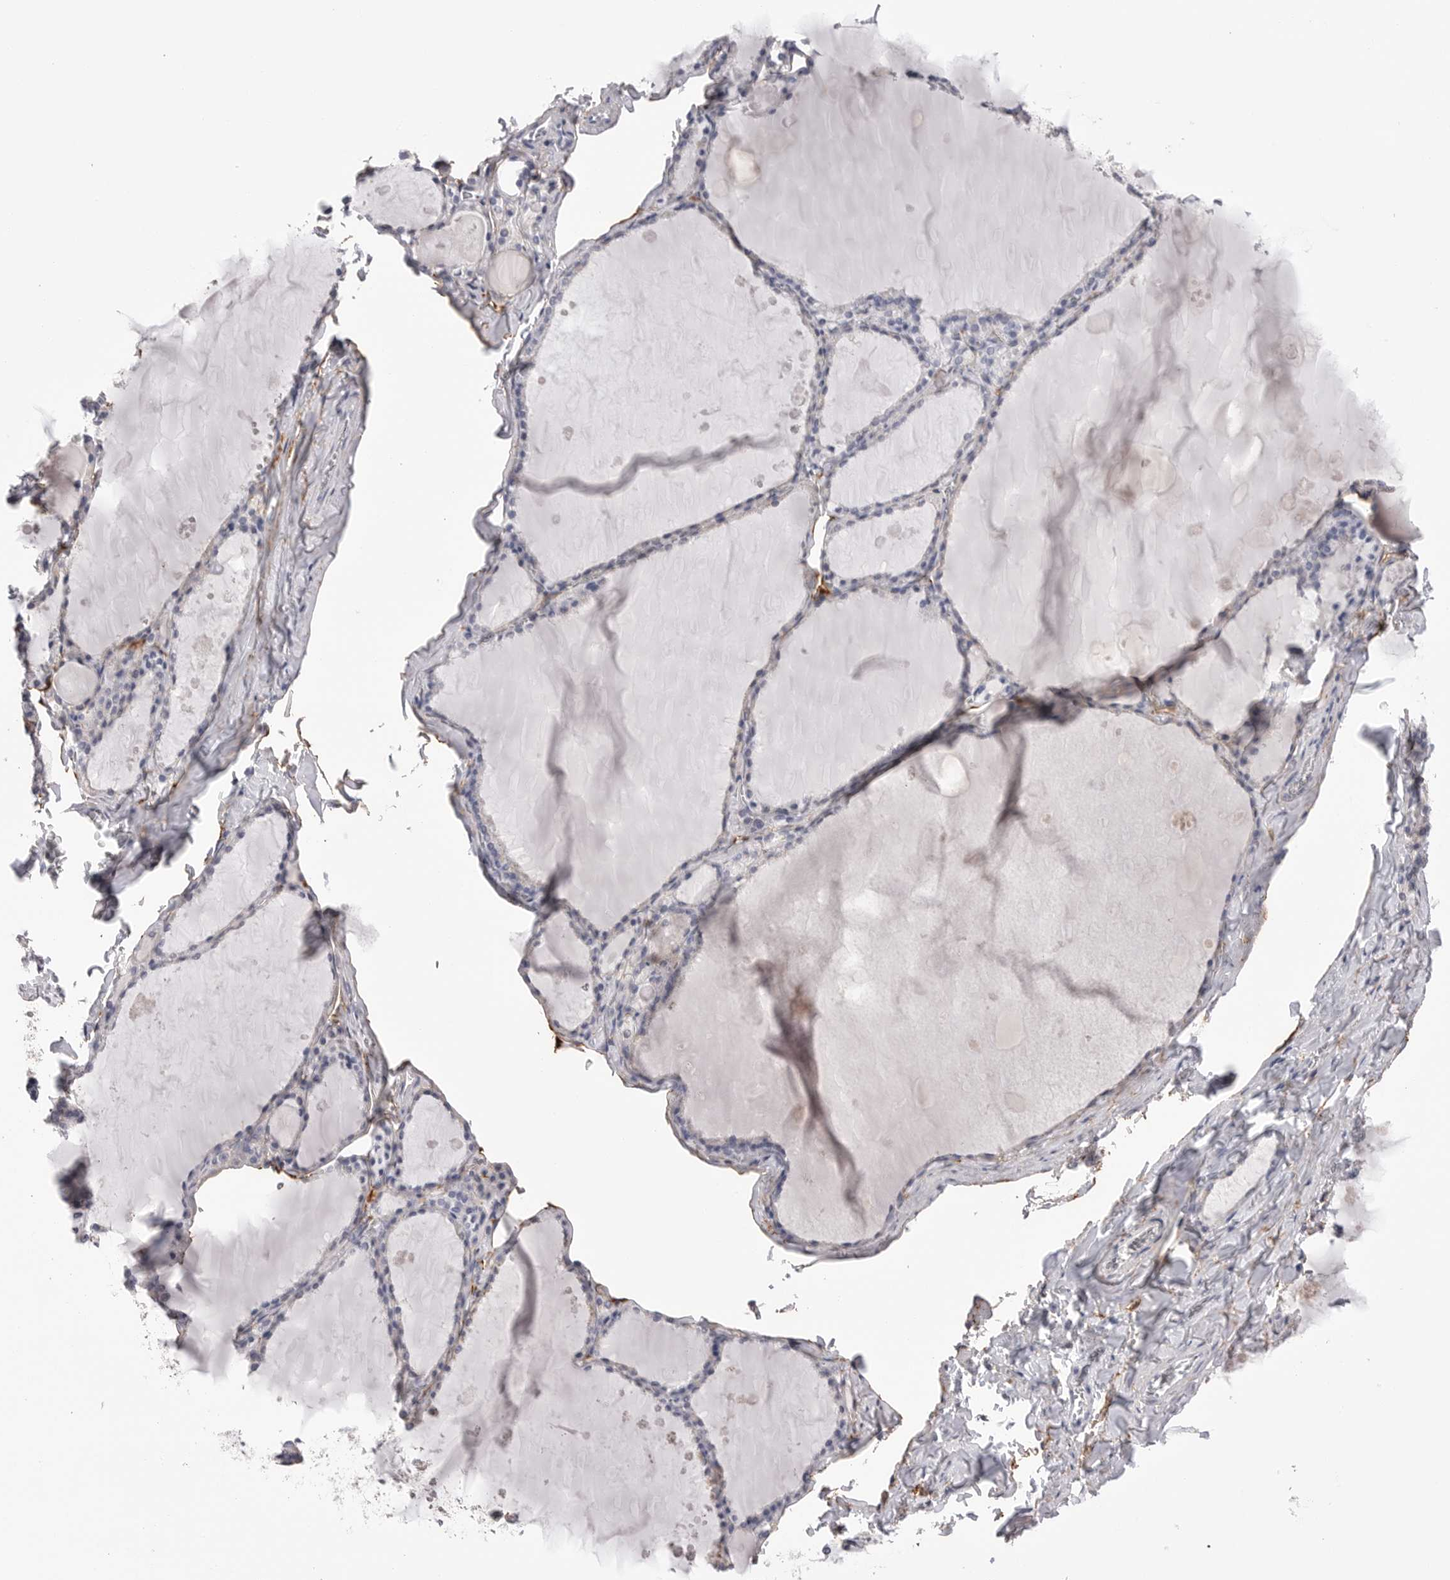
{"staining": {"intensity": "weak", "quantity": "25%-75%", "location": "cytoplasmic/membranous"}, "tissue": "thyroid gland", "cell_type": "Glandular cells", "image_type": "normal", "snomed": [{"axis": "morphology", "description": "Normal tissue, NOS"}, {"axis": "topography", "description": "Thyroid gland"}], "caption": "Immunohistochemical staining of normal thyroid gland exhibits weak cytoplasmic/membranous protein positivity in approximately 25%-75% of glandular cells.", "gene": "AKAP12", "patient": {"sex": "male", "age": 56}}